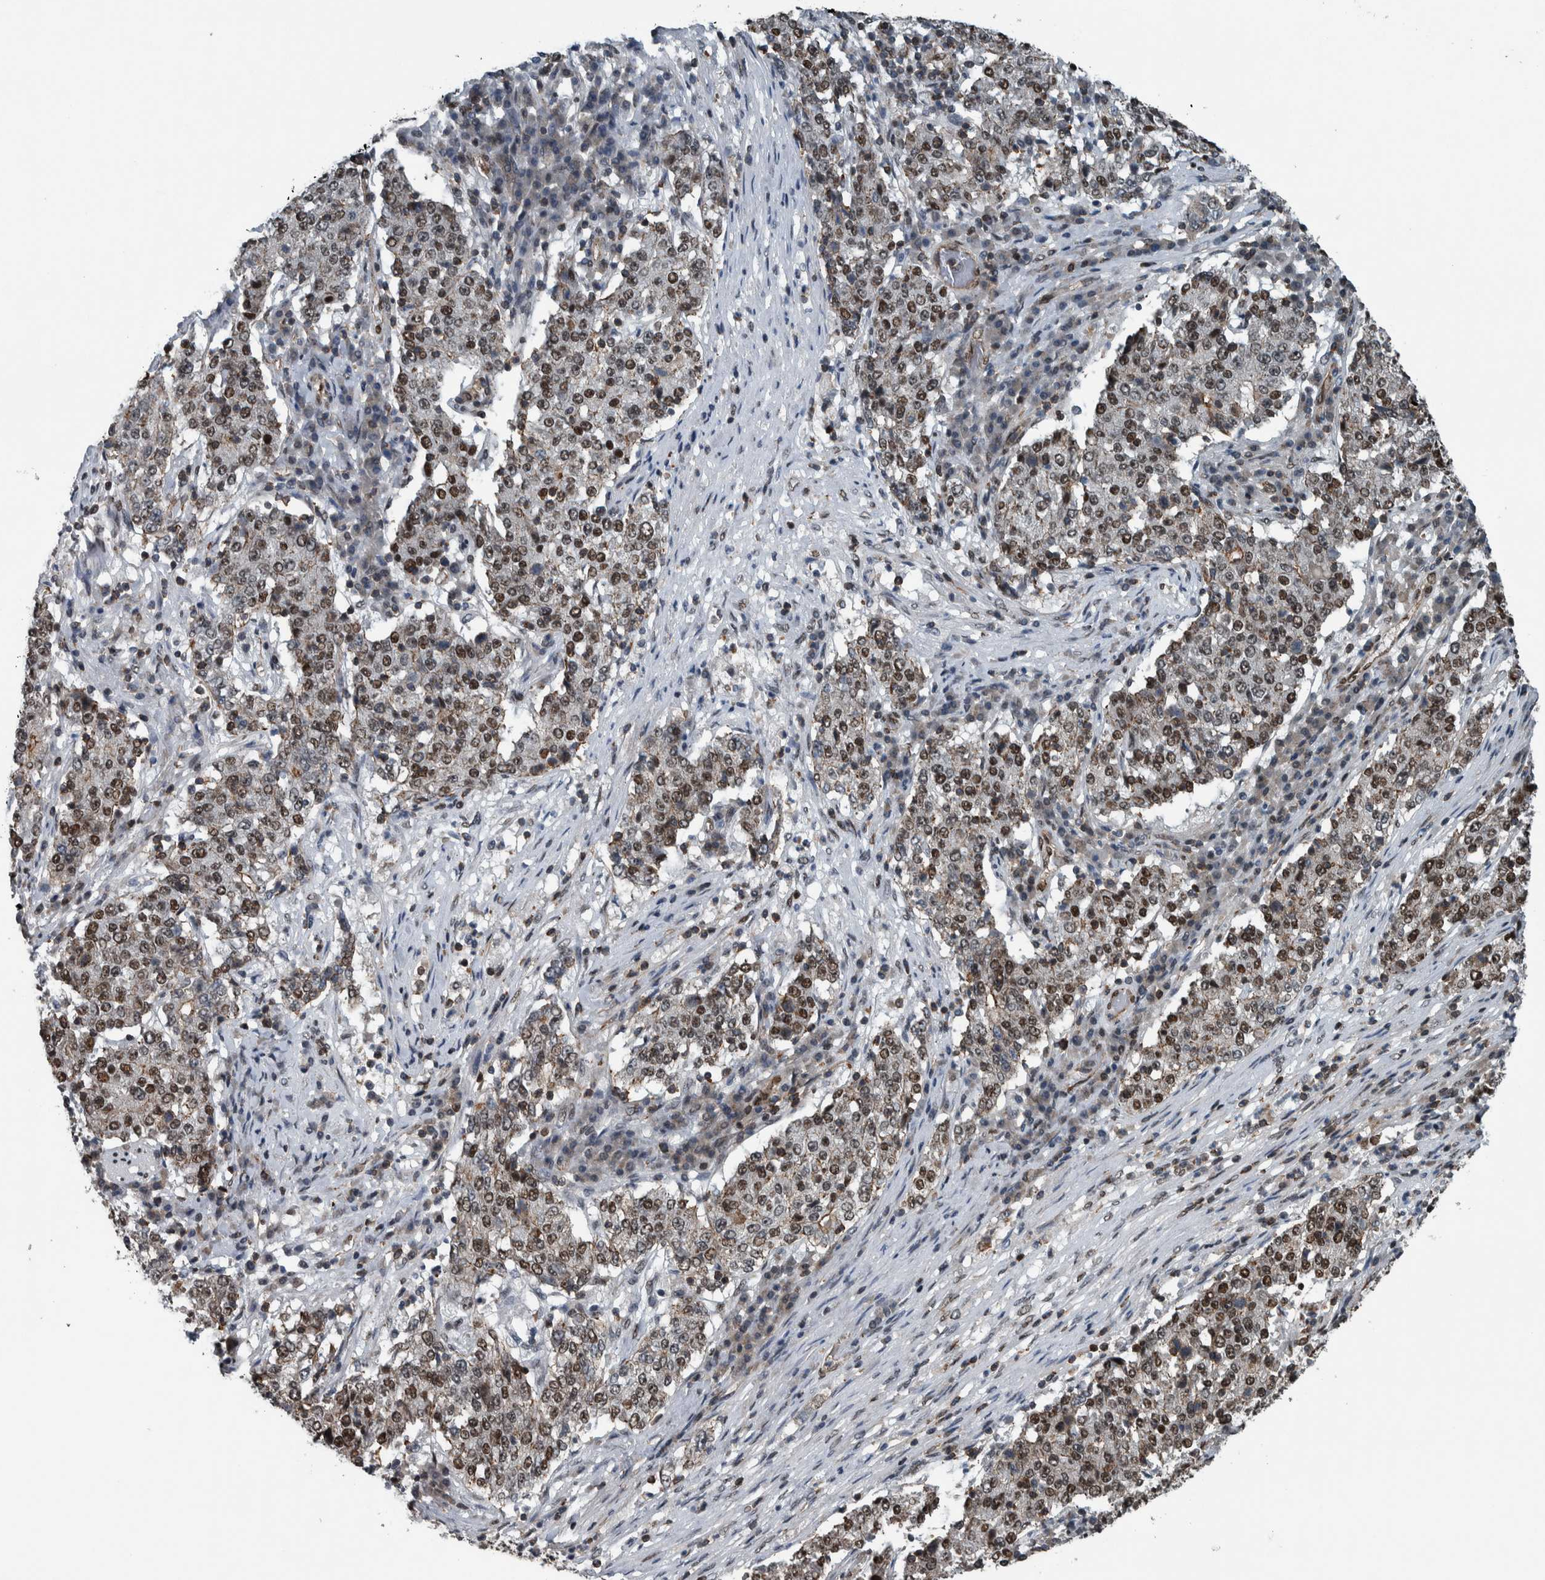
{"staining": {"intensity": "moderate", "quantity": ">75%", "location": "nuclear"}, "tissue": "stomach cancer", "cell_type": "Tumor cells", "image_type": "cancer", "snomed": [{"axis": "morphology", "description": "Adenocarcinoma, NOS"}, {"axis": "topography", "description": "Stomach"}], "caption": "A medium amount of moderate nuclear staining is seen in about >75% of tumor cells in stomach cancer tissue. (brown staining indicates protein expression, while blue staining denotes nuclei).", "gene": "FAM135B", "patient": {"sex": "male", "age": 59}}